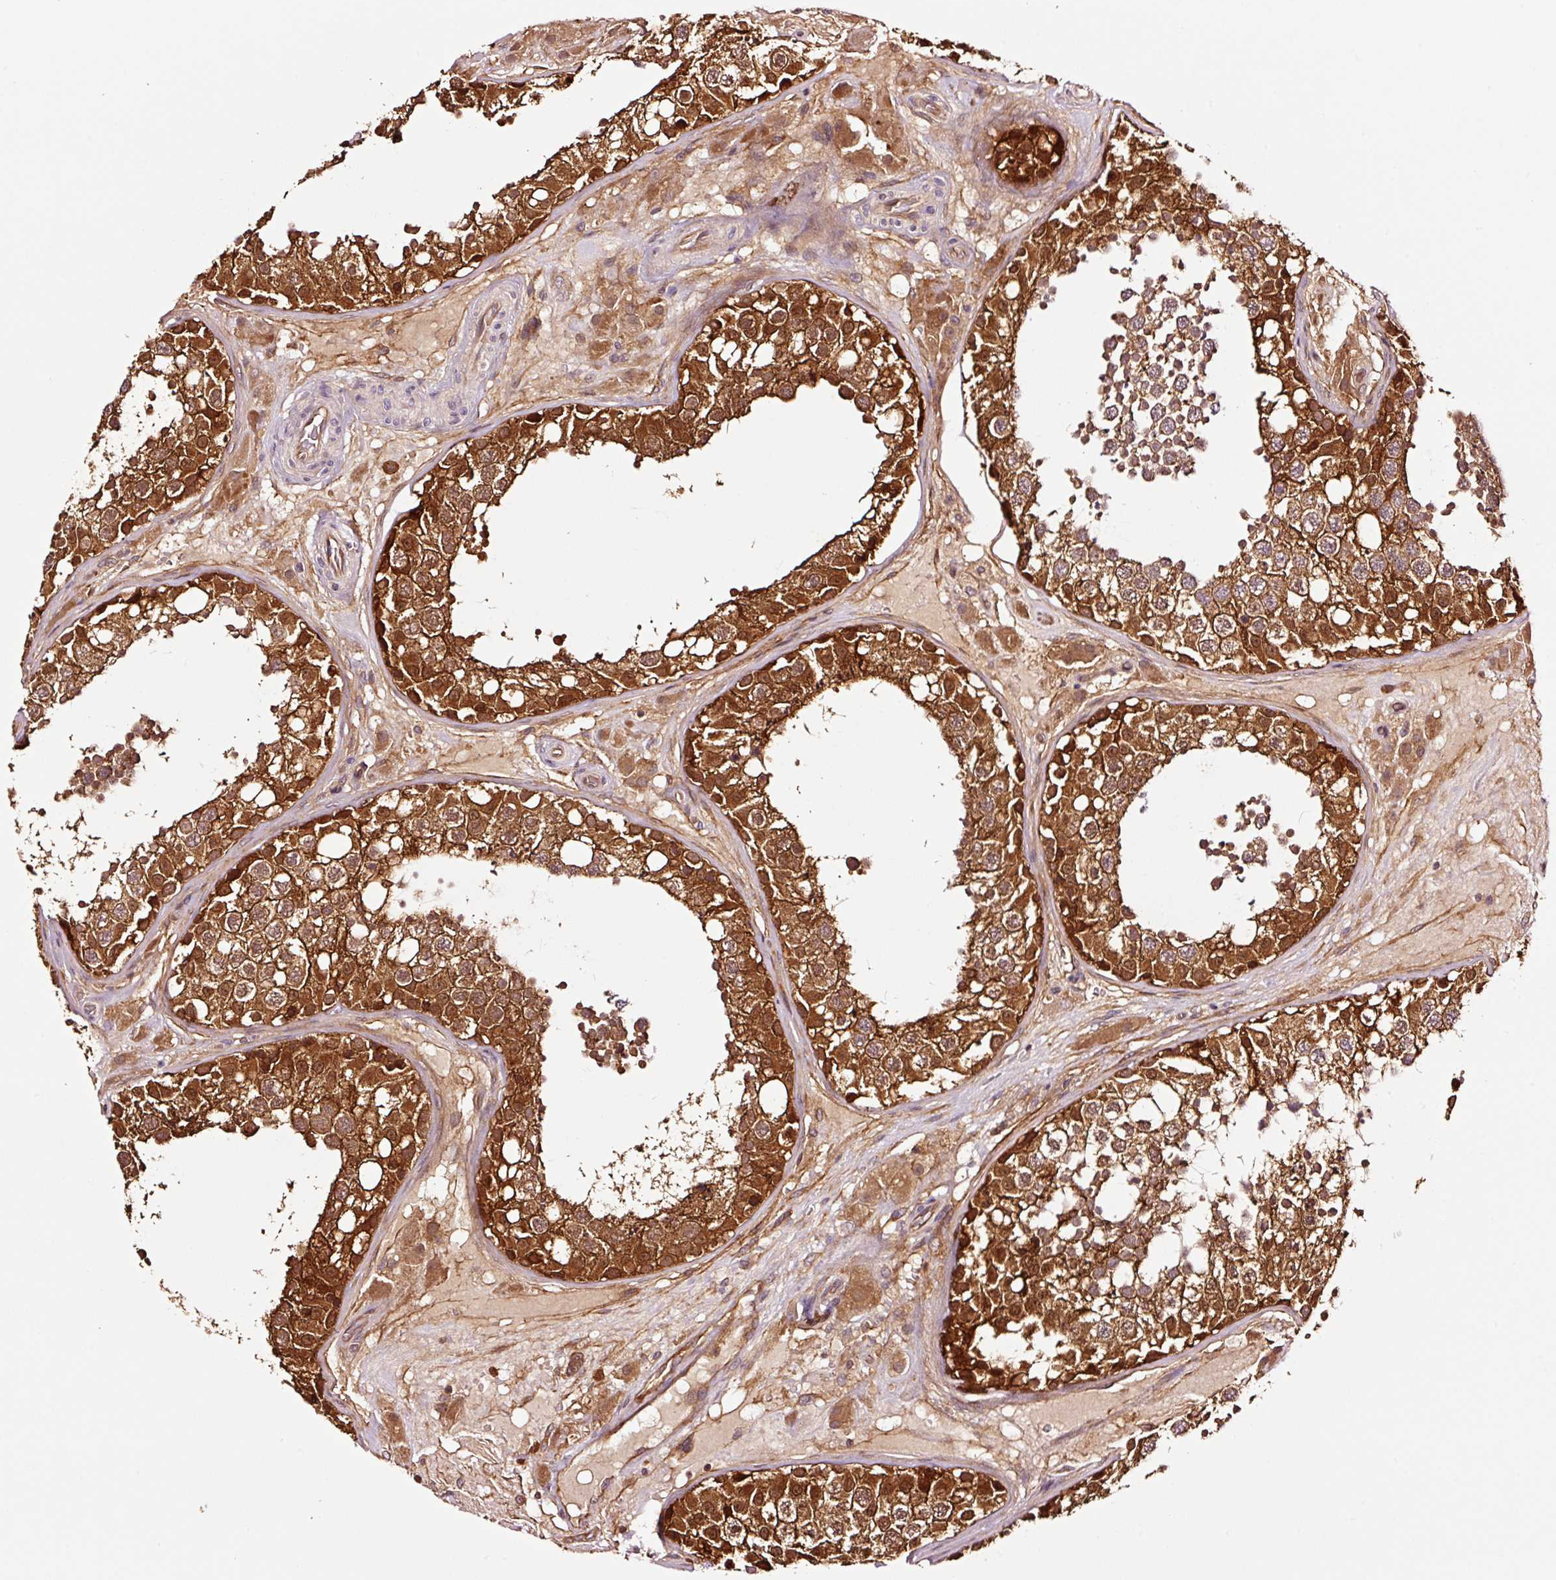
{"staining": {"intensity": "strong", "quantity": ">75%", "location": "cytoplasmic/membranous,nuclear"}, "tissue": "testis", "cell_type": "Cells in seminiferous ducts", "image_type": "normal", "snomed": [{"axis": "morphology", "description": "Normal tissue, NOS"}, {"axis": "topography", "description": "Testis"}], "caption": "Testis stained with DAB IHC demonstrates high levels of strong cytoplasmic/membranous,nuclear expression in about >75% of cells in seminiferous ducts.", "gene": "METAP1", "patient": {"sex": "male", "age": 26}}